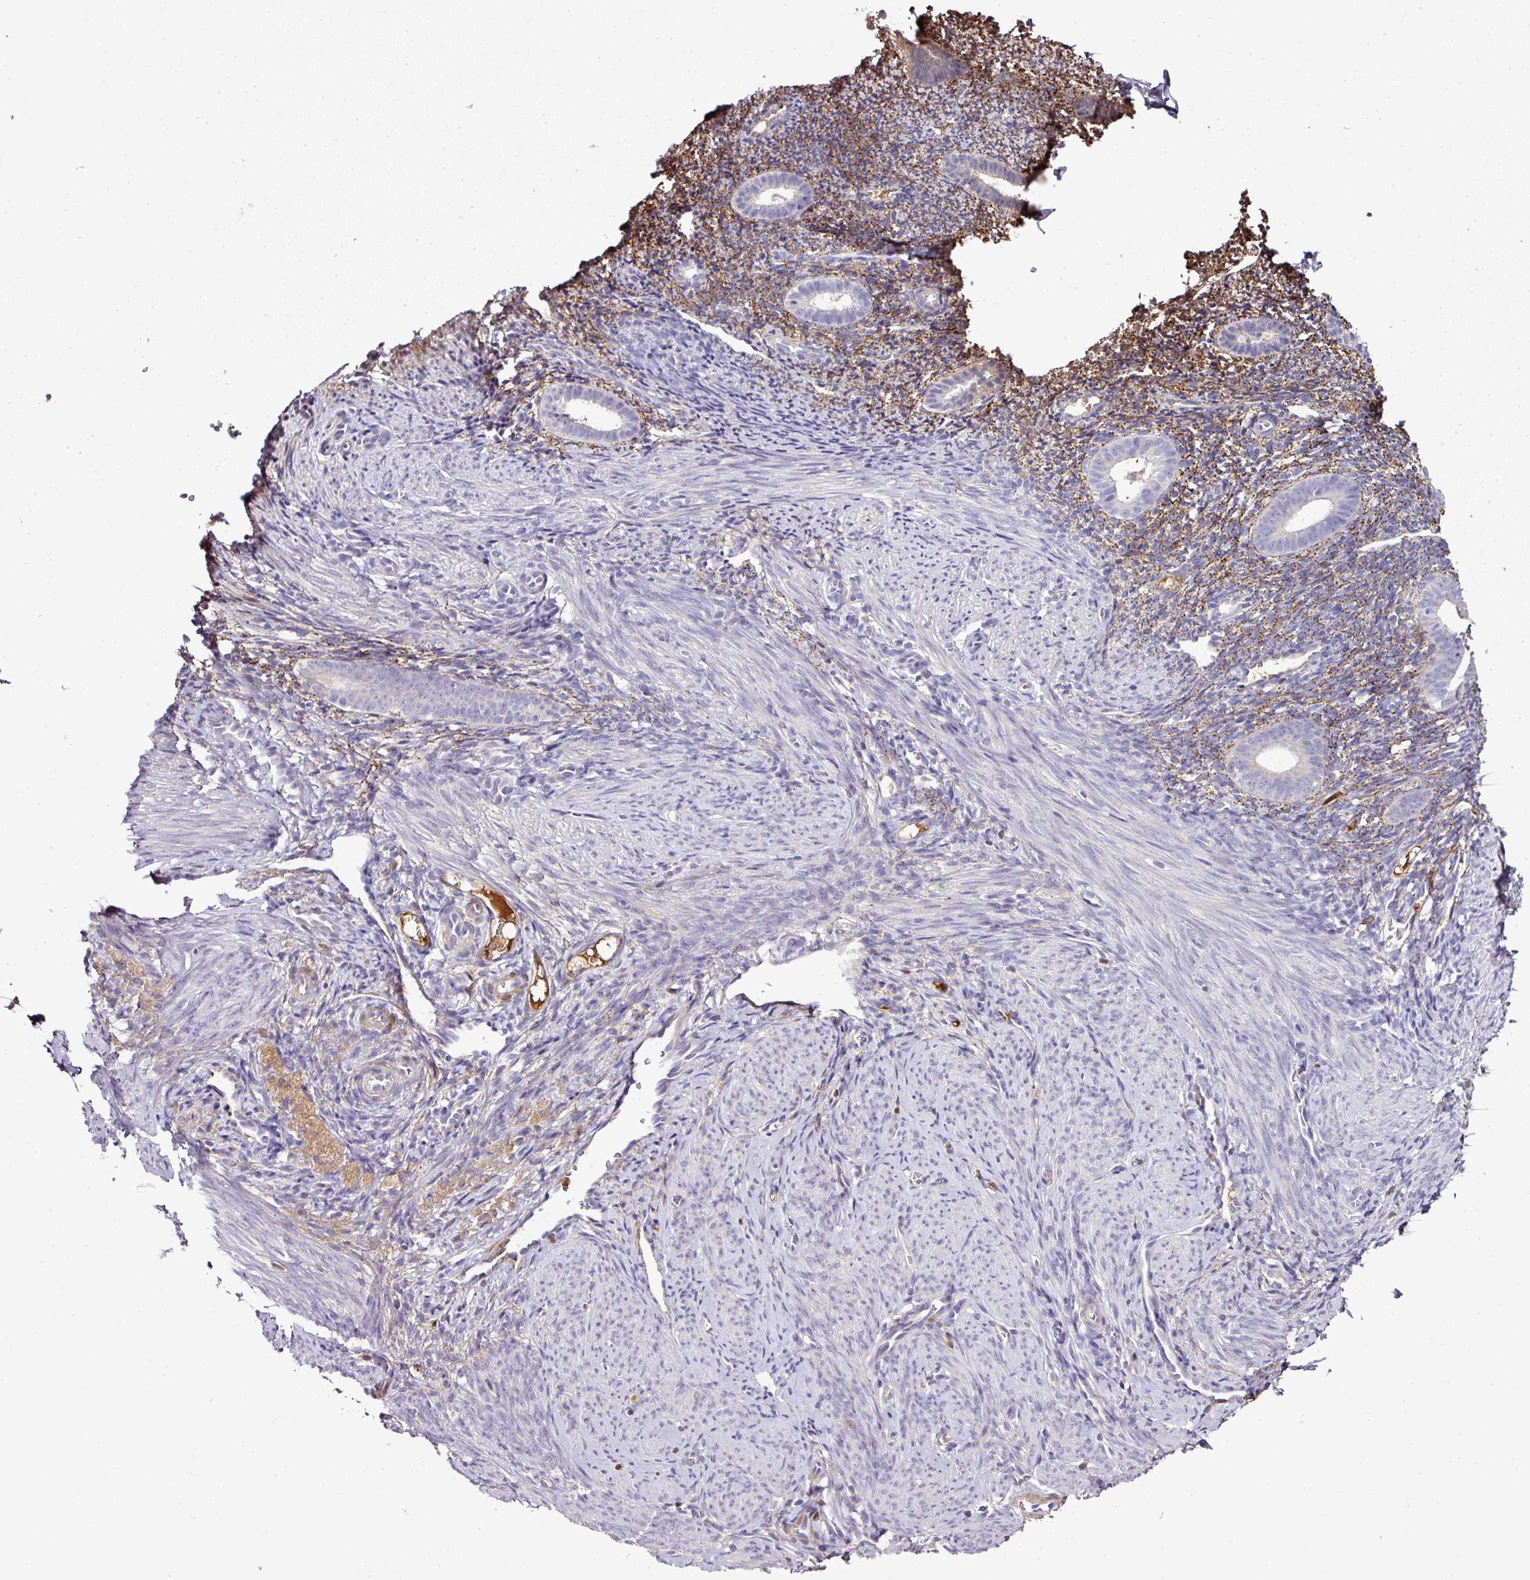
{"staining": {"intensity": "moderate", "quantity": "25%-75%", "location": "cytoplasmic/membranous"}, "tissue": "endometrium", "cell_type": "Cells in endometrial stroma", "image_type": "normal", "snomed": [{"axis": "morphology", "description": "Normal tissue, NOS"}, {"axis": "topography", "description": "Endometrium"}], "caption": "Cells in endometrial stroma display medium levels of moderate cytoplasmic/membranous expression in about 25%-75% of cells in unremarkable human endometrium. (DAB IHC with brightfield microscopy, high magnification).", "gene": "CAB39L", "patient": {"sex": "female", "age": 39}}